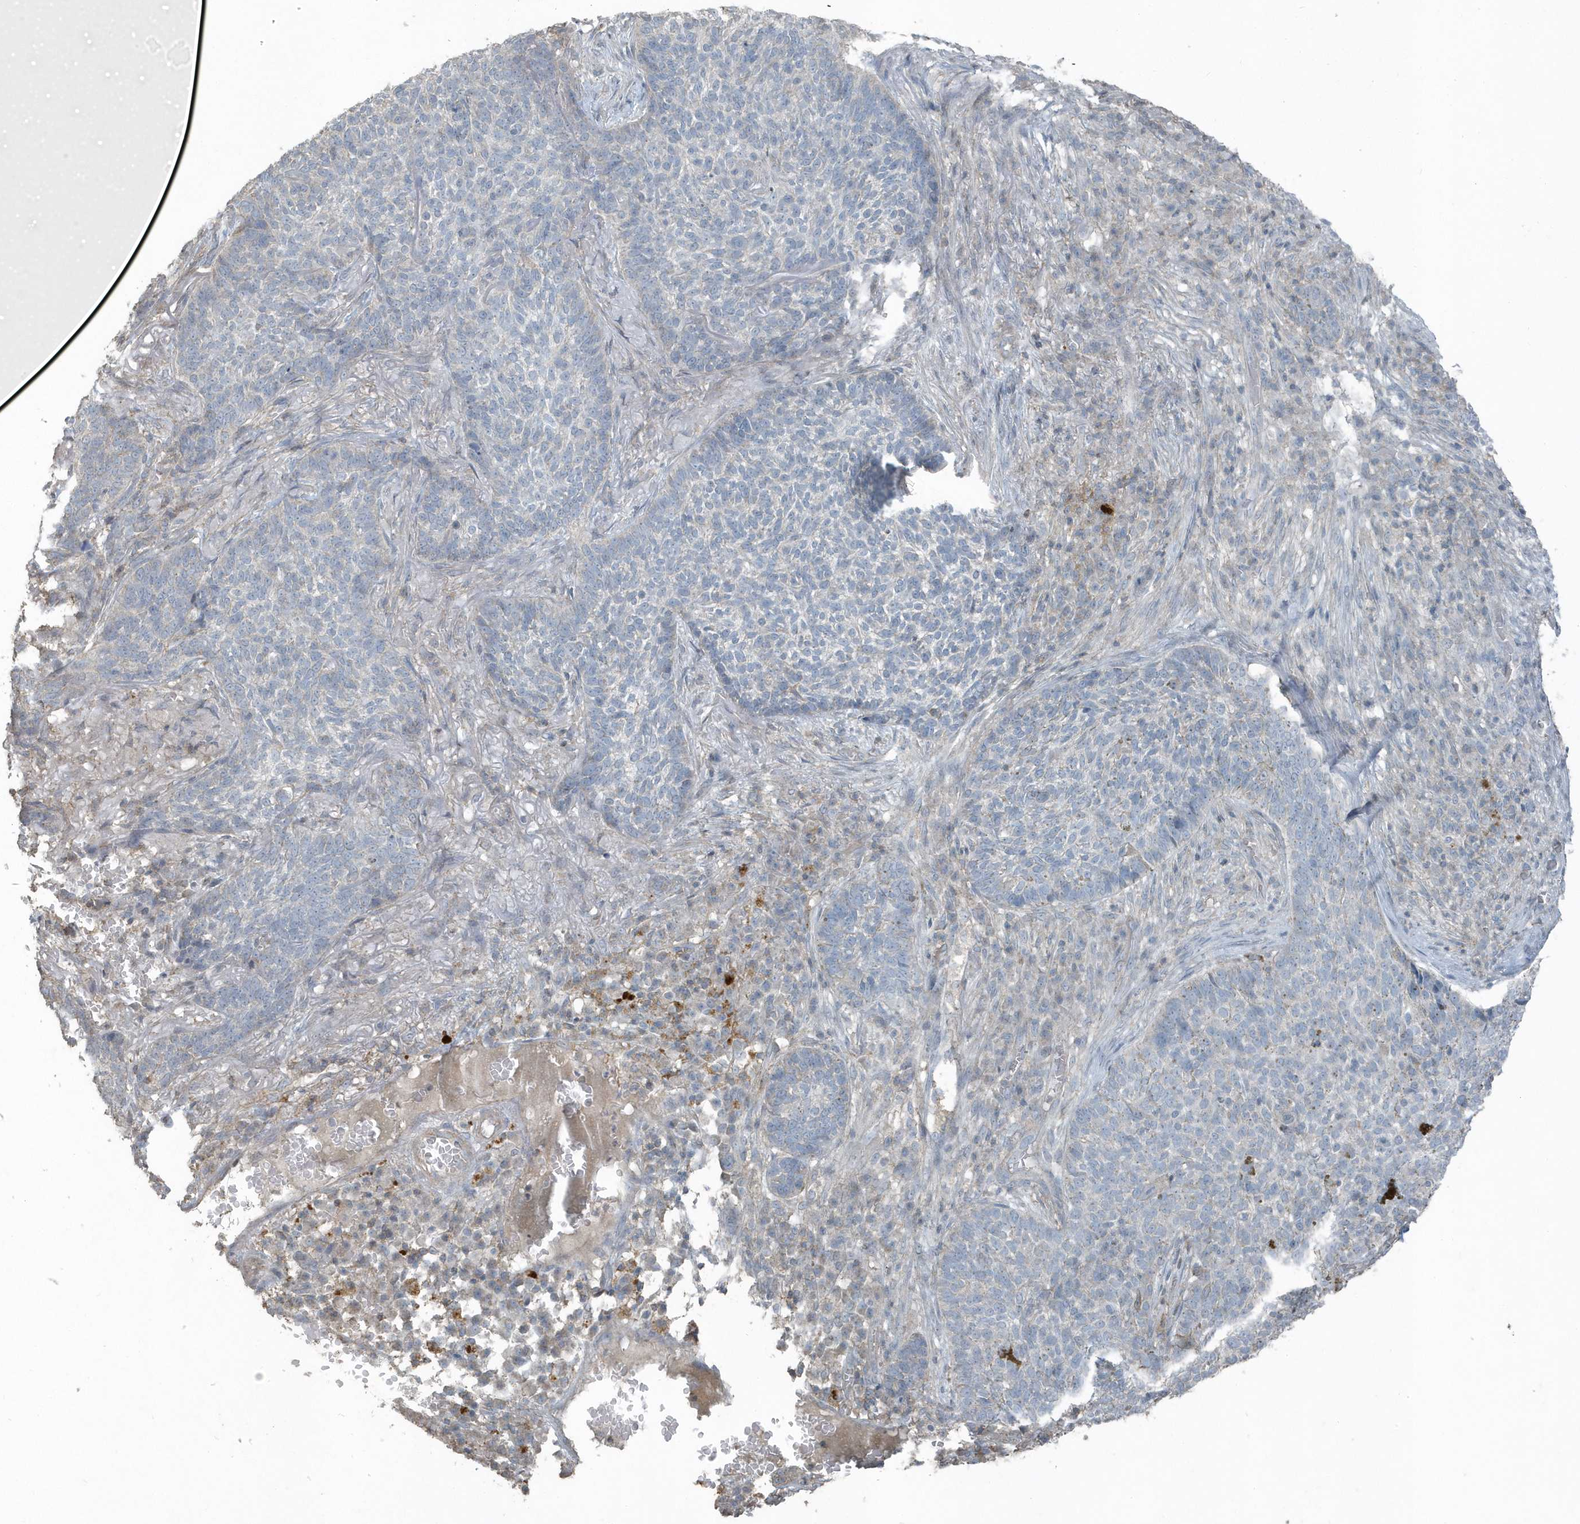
{"staining": {"intensity": "negative", "quantity": "none", "location": "none"}, "tissue": "skin cancer", "cell_type": "Tumor cells", "image_type": "cancer", "snomed": [{"axis": "morphology", "description": "Basal cell carcinoma"}, {"axis": "topography", "description": "Skin"}], "caption": "Micrograph shows no protein expression in tumor cells of skin cancer (basal cell carcinoma) tissue.", "gene": "ACTC1", "patient": {"sex": "male", "age": 85}}